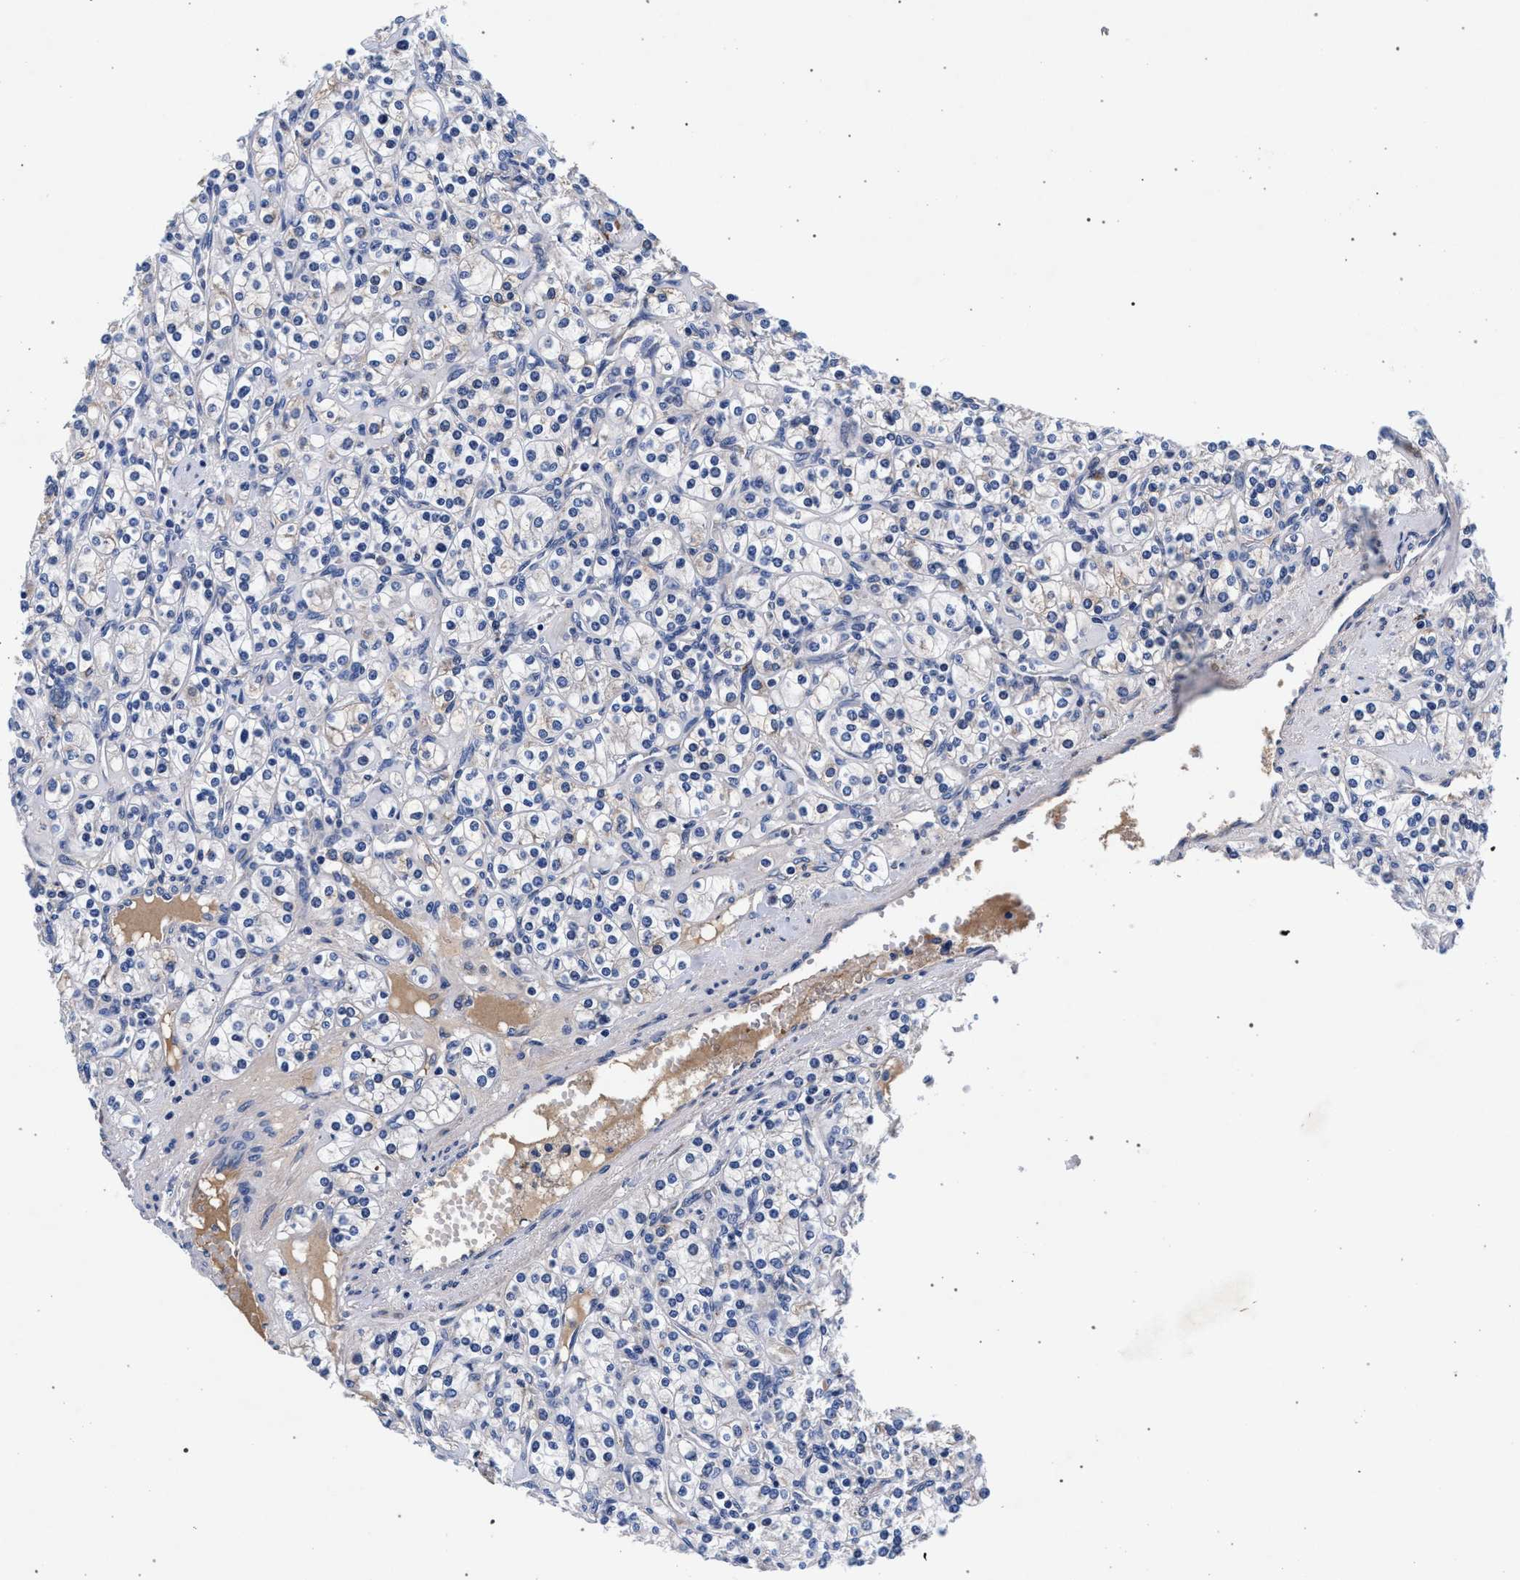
{"staining": {"intensity": "negative", "quantity": "none", "location": "none"}, "tissue": "renal cancer", "cell_type": "Tumor cells", "image_type": "cancer", "snomed": [{"axis": "morphology", "description": "Adenocarcinoma, NOS"}, {"axis": "topography", "description": "Kidney"}], "caption": "High power microscopy micrograph of an immunohistochemistry (IHC) photomicrograph of renal cancer (adenocarcinoma), revealing no significant positivity in tumor cells. (Brightfield microscopy of DAB immunohistochemistry at high magnification).", "gene": "ACOX1", "patient": {"sex": "male", "age": 77}}